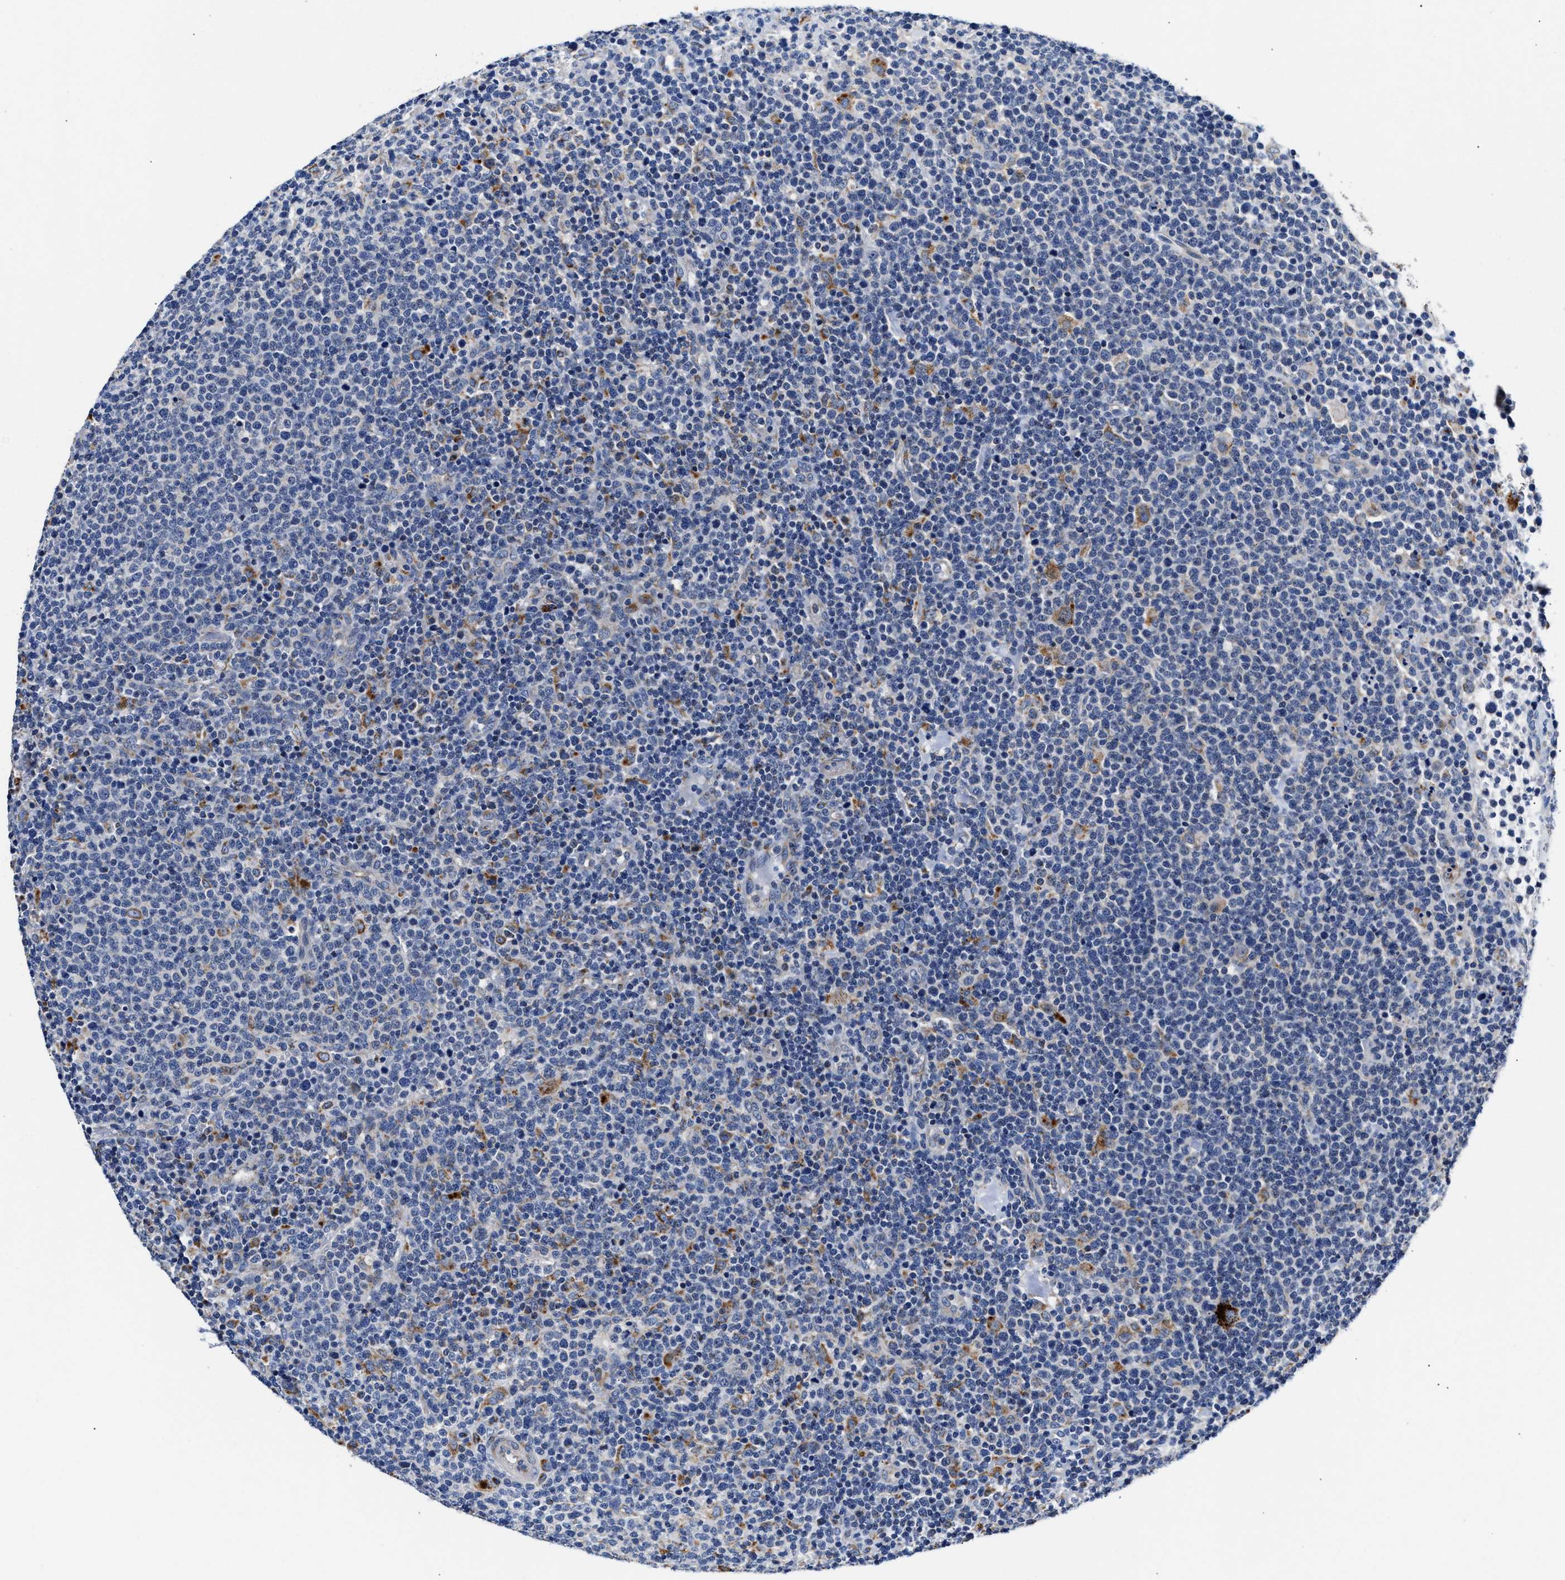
{"staining": {"intensity": "negative", "quantity": "none", "location": "none"}, "tissue": "lymphoma", "cell_type": "Tumor cells", "image_type": "cancer", "snomed": [{"axis": "morphology", "description": "Malignant lymphoma, non-Hodgkin's type, High grade"}, {"axis": "topography", "description": "Lymph node"}], "caption": "A high-resolution image shows immunohistochemistry (IHC) staining of high-grade malignant lymphoma, non-Hodgkin's type, which demonstrates no significant positivity in tumor cells.", "gene": "ACADVL", "patient": {"sex": "male", "age": 61}}